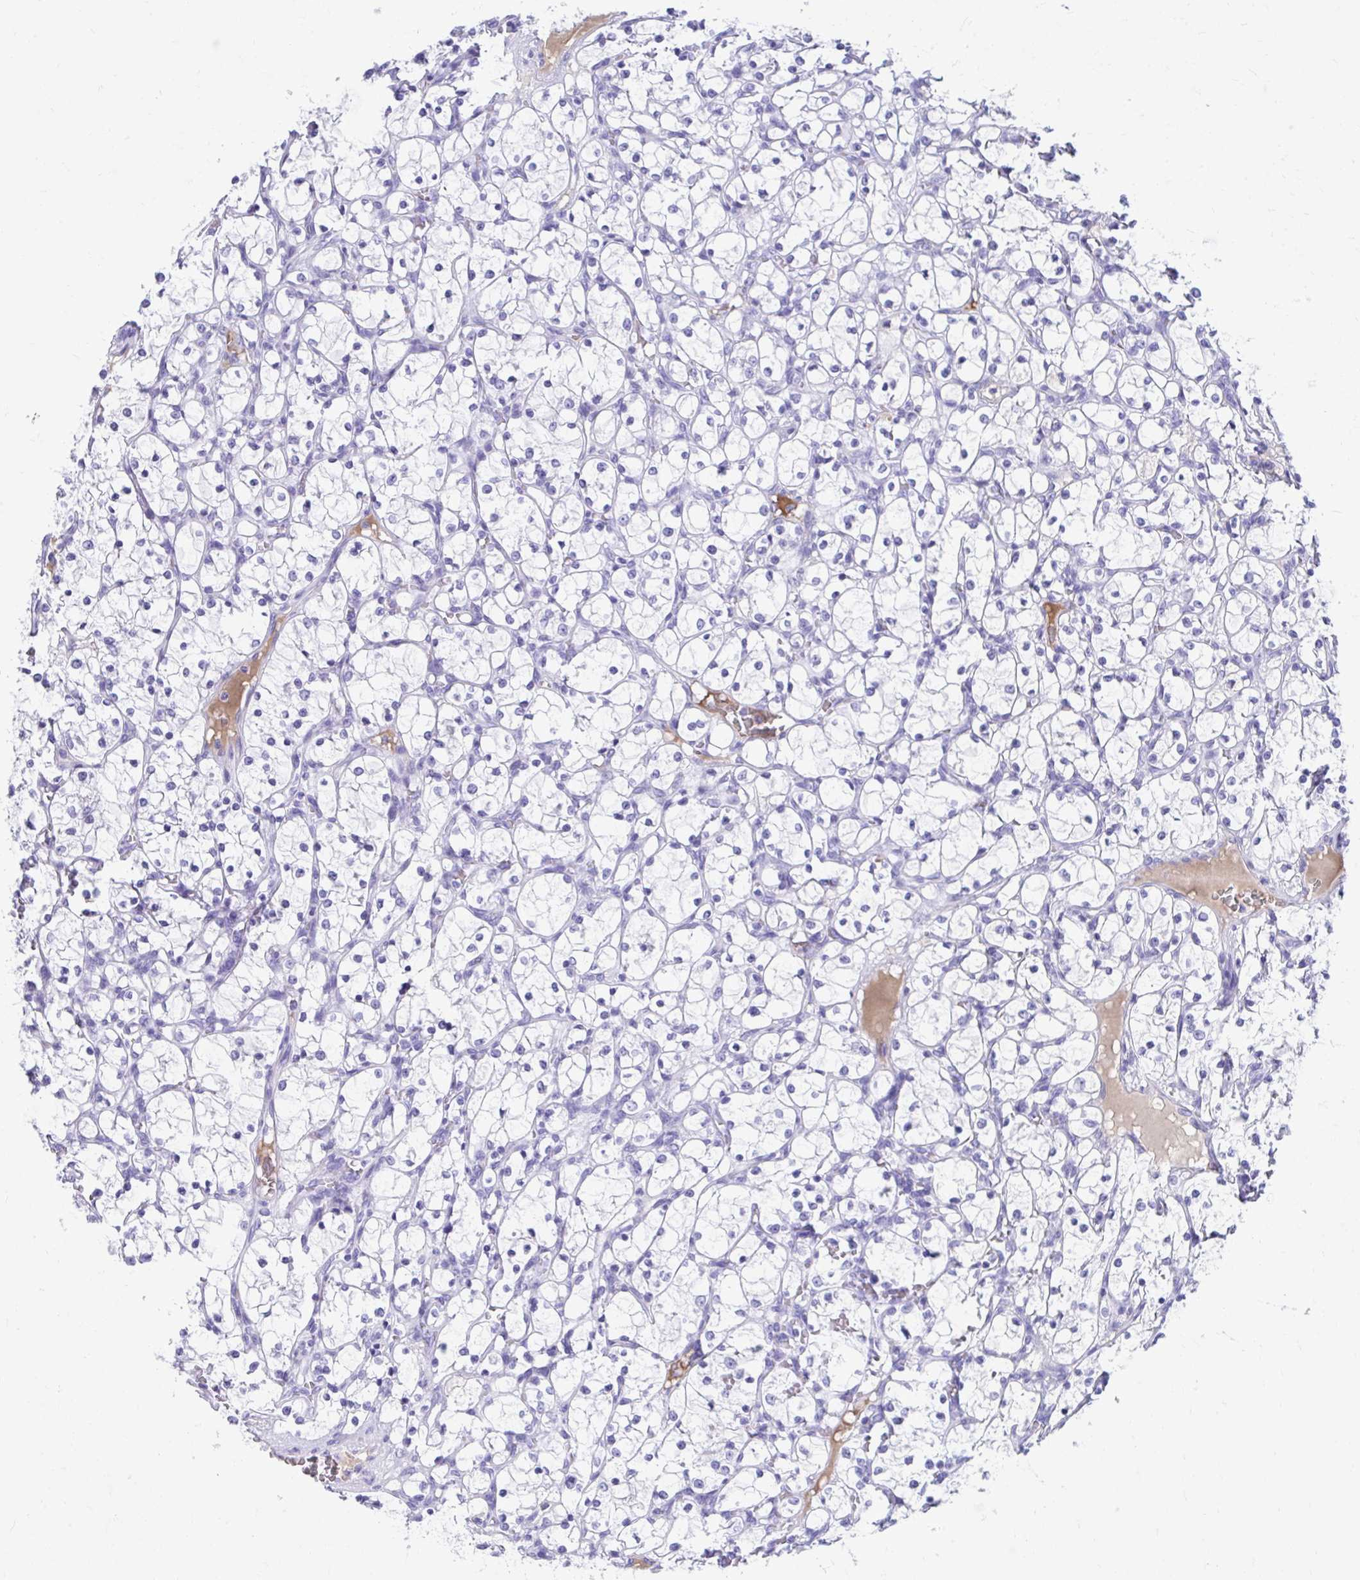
{"staining": {"intensity": "negative", "quantity": "none", "location": "none"}, "tissue": "renal cancer", "cell_type": "Tumor cells", "image_type": "cancer", "snomed": [{"axis": "morphology", "description": "Adenocarcinoma, NOS"}, {"axis": "topography", "description": "Kidney"}], "caption": "The immunohistochemistry (IHC) photomicrograph has no significant expression in tumor cells of renal cancer tissue.", "gene": "SMIM9", "patient": {"sex": "female", "age": 69}}